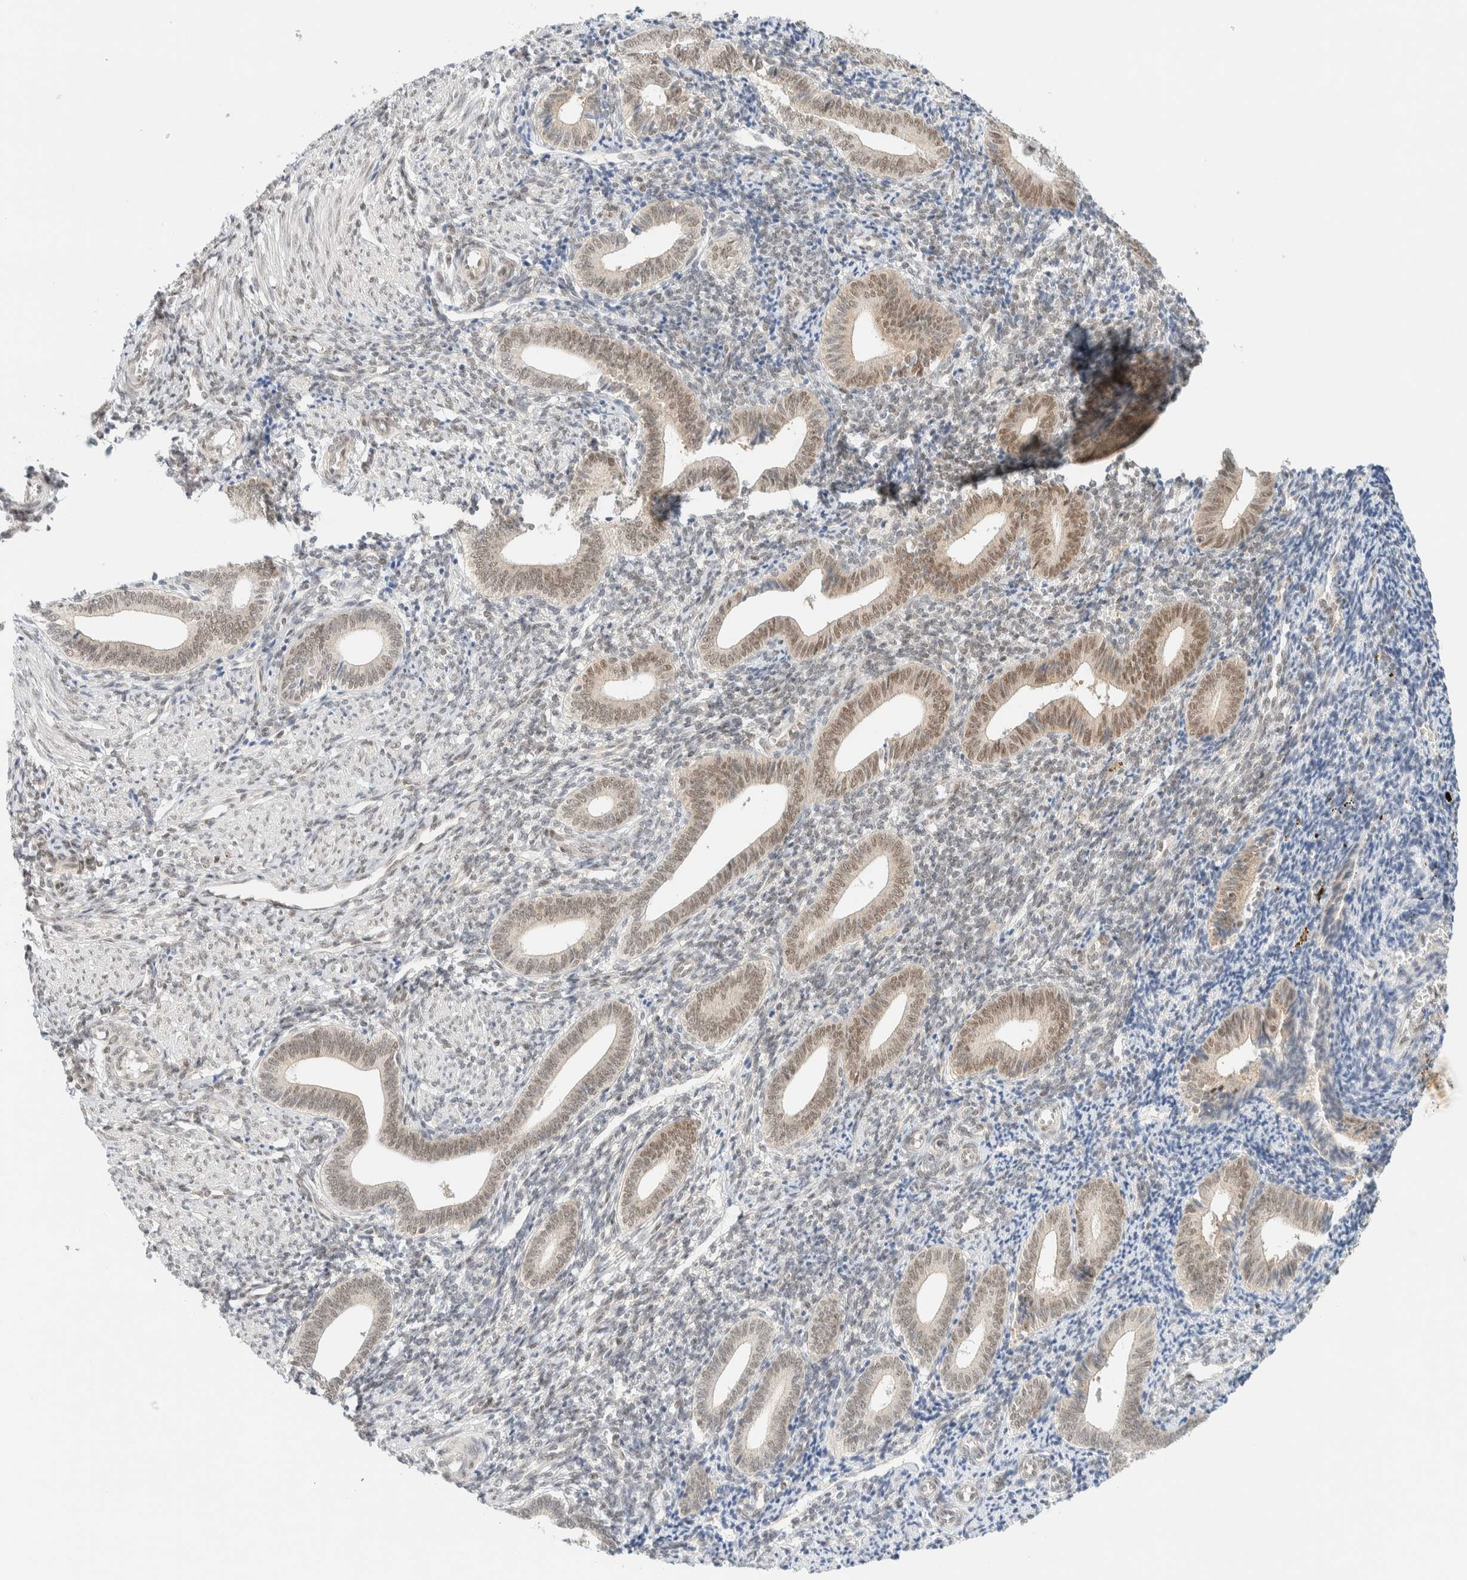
{"staining": {"intensity": "moderate", "quantity": "<25%", "location": "nuclear"}, "tissue": "endometrium", "cell_type": "Cells in endometrial stroma", "image_type": "normal", "snomed": [{"axis": "morphology", "description": "Normal tissue, NOS"}, {"axis": "topography", "description": "Uterus"}, {"axis": "topography", "description": "Endometrium"}], "caption": "A low amount of moderate nuclear staining is appreciated in approximately <25% of cells in endometrial stroma in normal endometrium.", "gene": "PYGO2", "patient": {"sex": "female", "age": 33}}